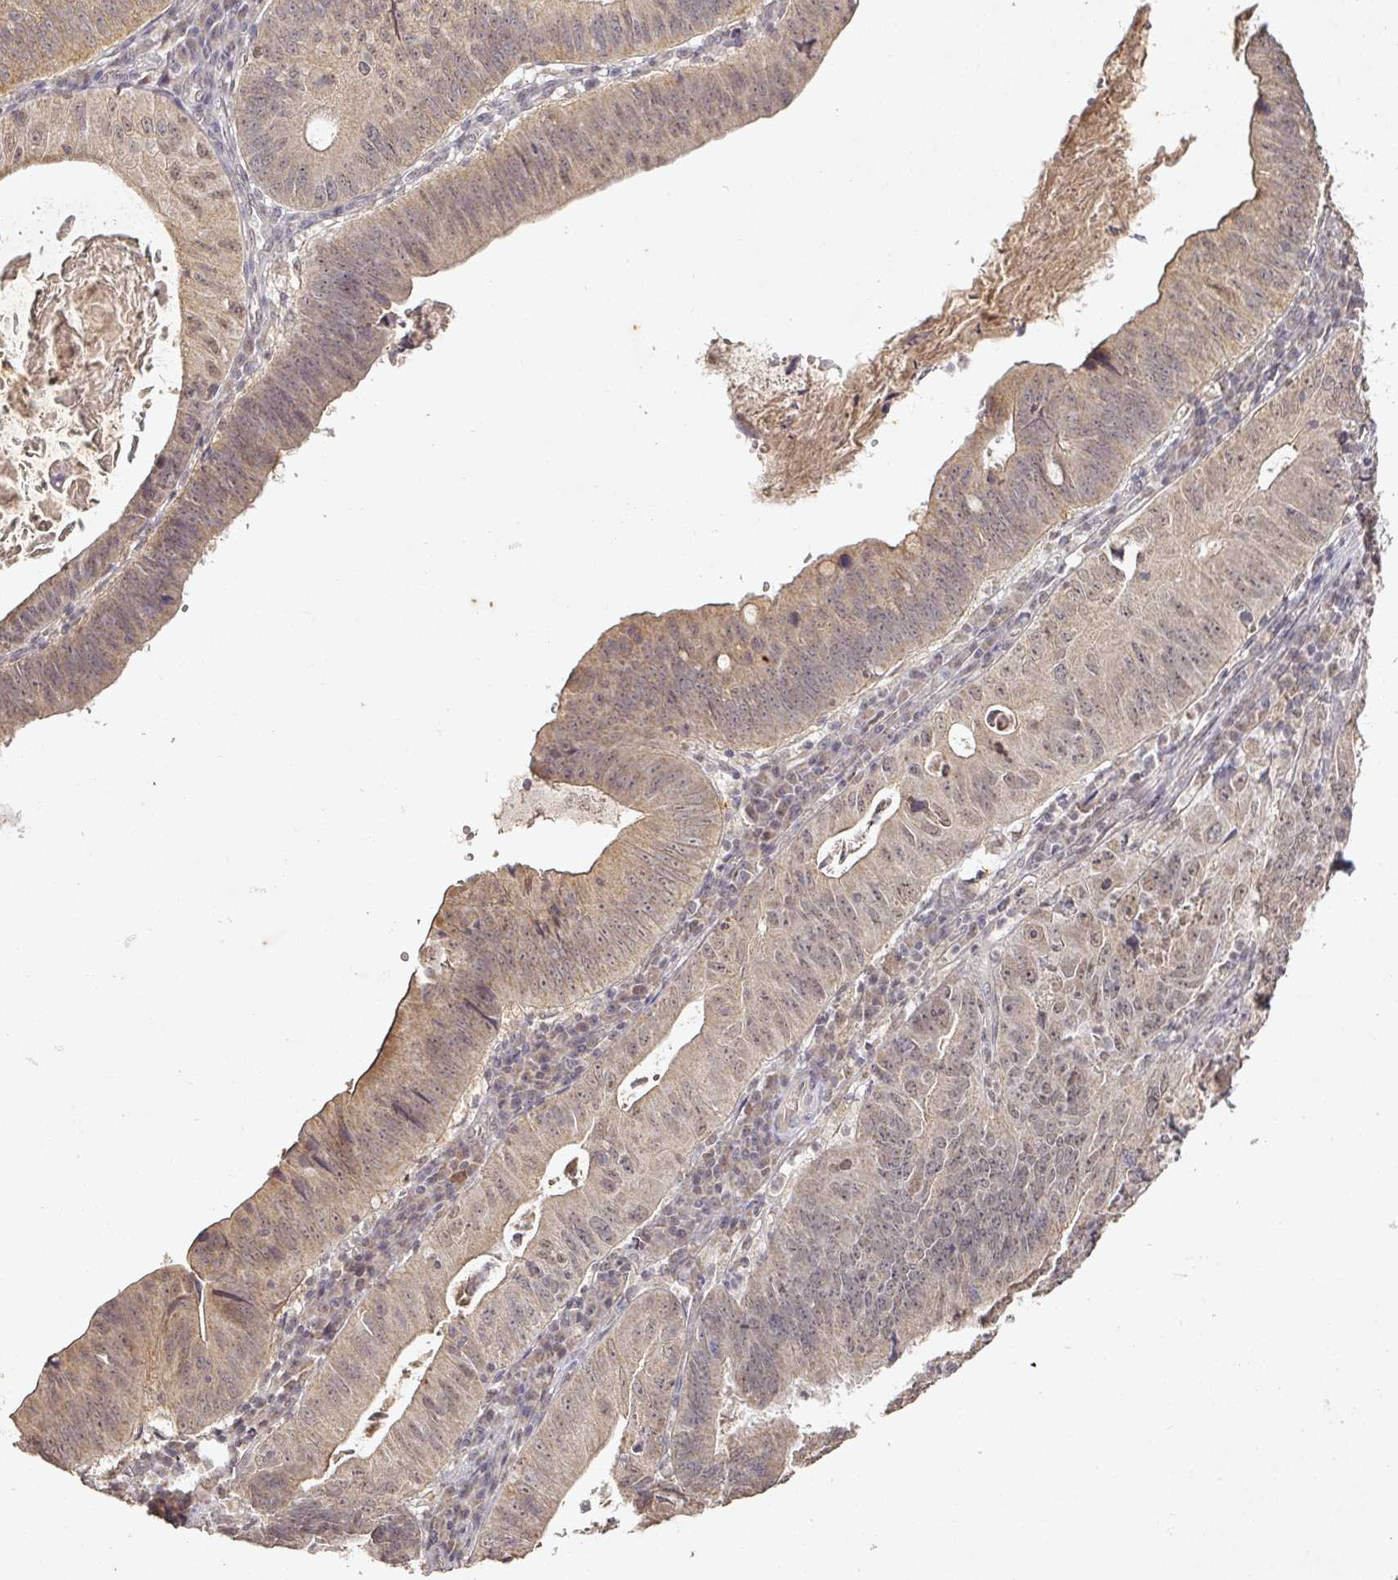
{"staining": {"intensity": "weak", "quantity": "25%-75%", "location": "cytoplasmic/membranous"}, "tissue": "stomach cancer", "cell_type": "Tumor cells", "image_type": "cancer", "snomed": [{"axis": "morphology", "description": "Adenocarcinoma, NOS"}, {"axis": "topography", "description": "Stomach"}], "caption": "Tumor cells reveal low levels of weak cytoplasmic/membranous positivity in about 25%-75% of cells in adenocarcinoma (stomach). The staining was performed using DAB to visualize the protein expression in brown, while the nuclei were stained in blue with hematoxylin (Magnification: 20x).", "gene": "CAPN5", "patient": {"sex": "male", "age": 59}}